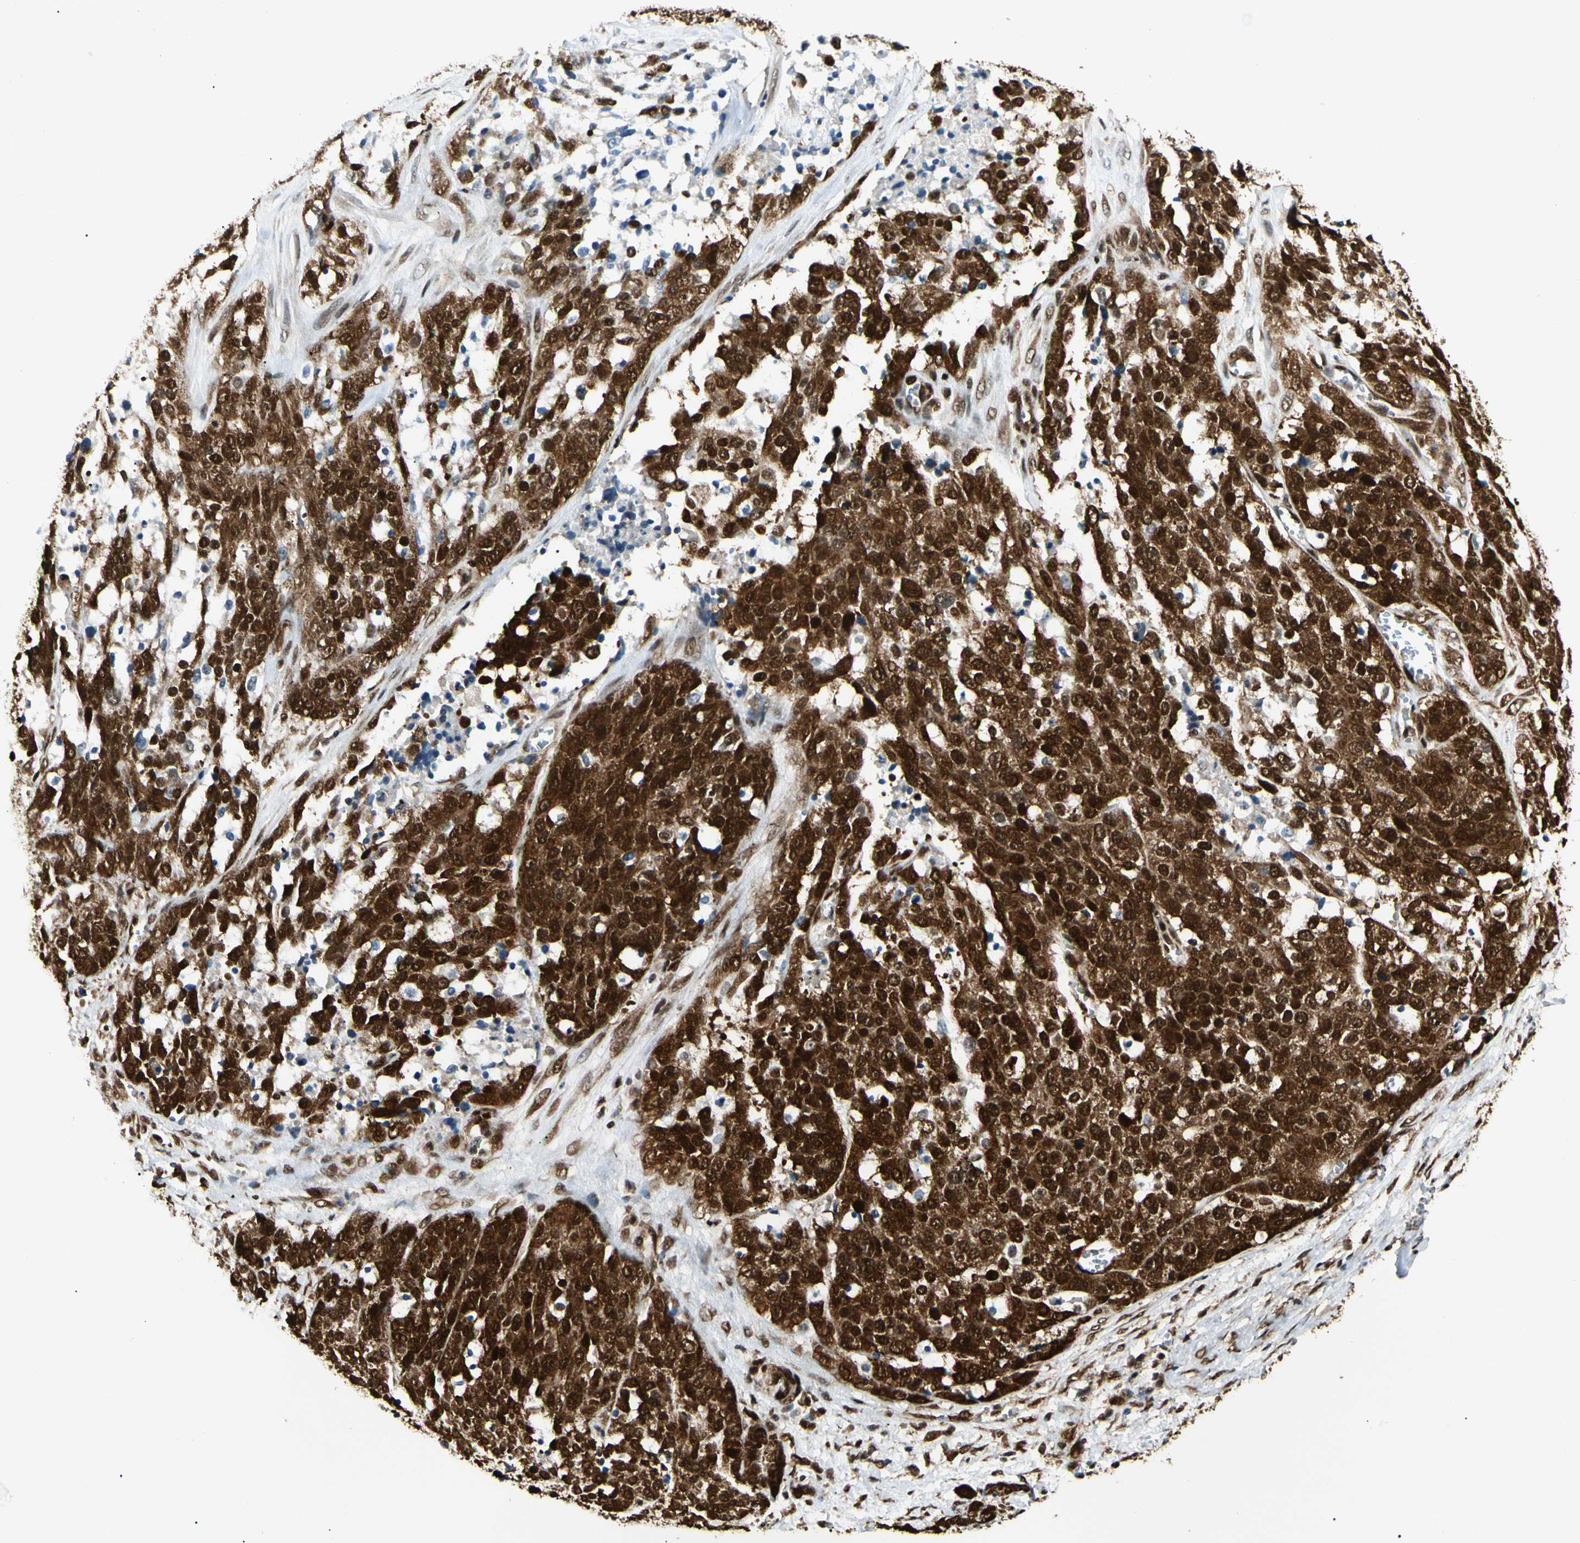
{"staining": {"intensity": "strong", "quantity": ">75%", "location": "cytoplasmic/membranous,nuclear"}, "tissue": "ovarian cancer", "cell_type": "Tumor cells", "image_type": "cancer", "snomed": [{"axis": "morphology", "description": "Cystadenocarcinoma, serous, NOS"}, {"axis": "topography", "description": "Ovary"}], "caption": "There is high levels of strong cytoplasmic/membranous and nuclear positivity in tumor cells of ovarian cancer, as demonstrated by immunohistochemical staining (brown color).", "gene": "FUS", "patient": {"sex": "female", "age": 44}}